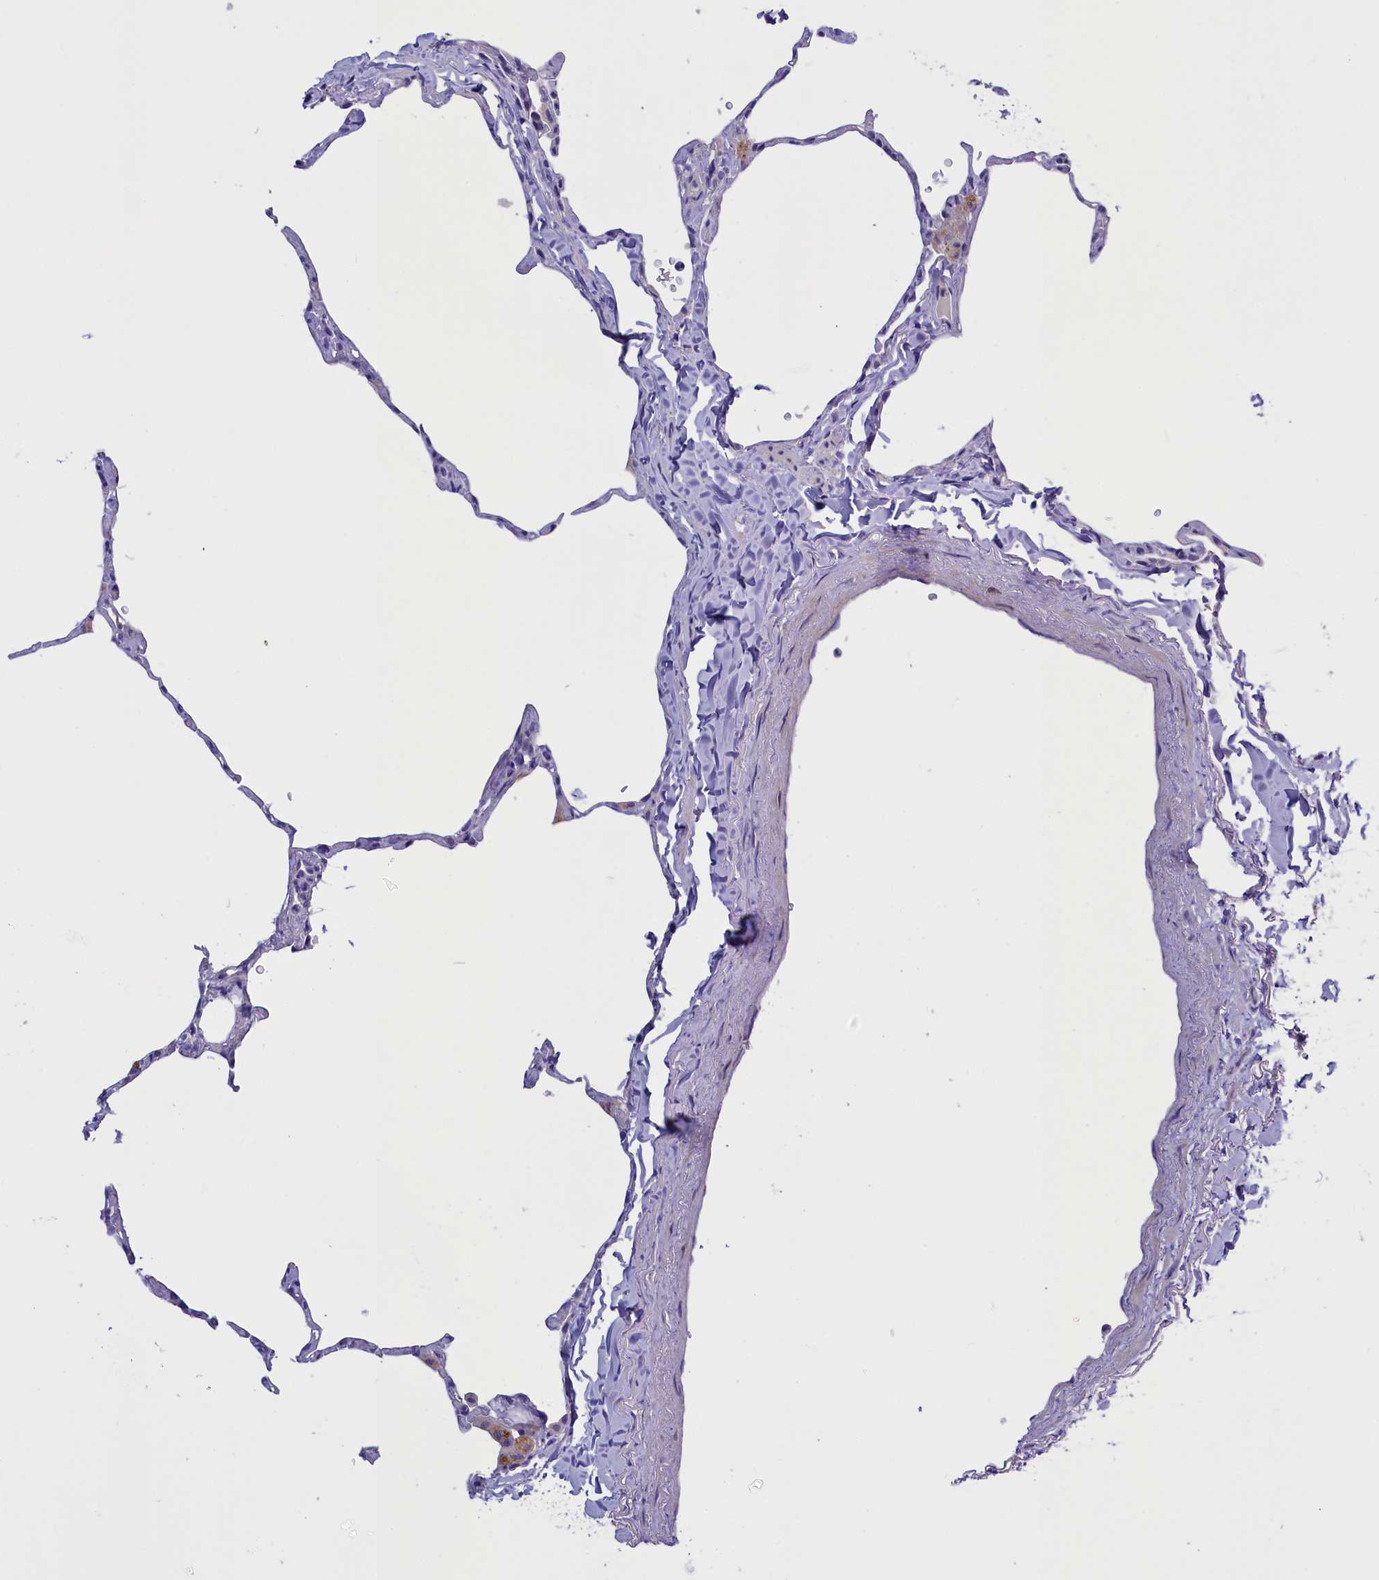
{"staining": {"intensity": "negative", "quantity": "none", "location": "none"}, "tissue": "lung", "cell_type": "Alveolar cells", "image_type": "normal", "snomed": [{"axis": "morphology", "description": "Normal tissue, NOS"}, {"axis": "topography", "description": "Lung"}], "caption": "This micrograph is of benign lung stained with immunohistochemistry to label a protein in brown with the nuclei are counter-stained blue. There is no positivity in alveolar cells.", "gene": "RTTN", "patient": {"sex": "male", "age": 65}}